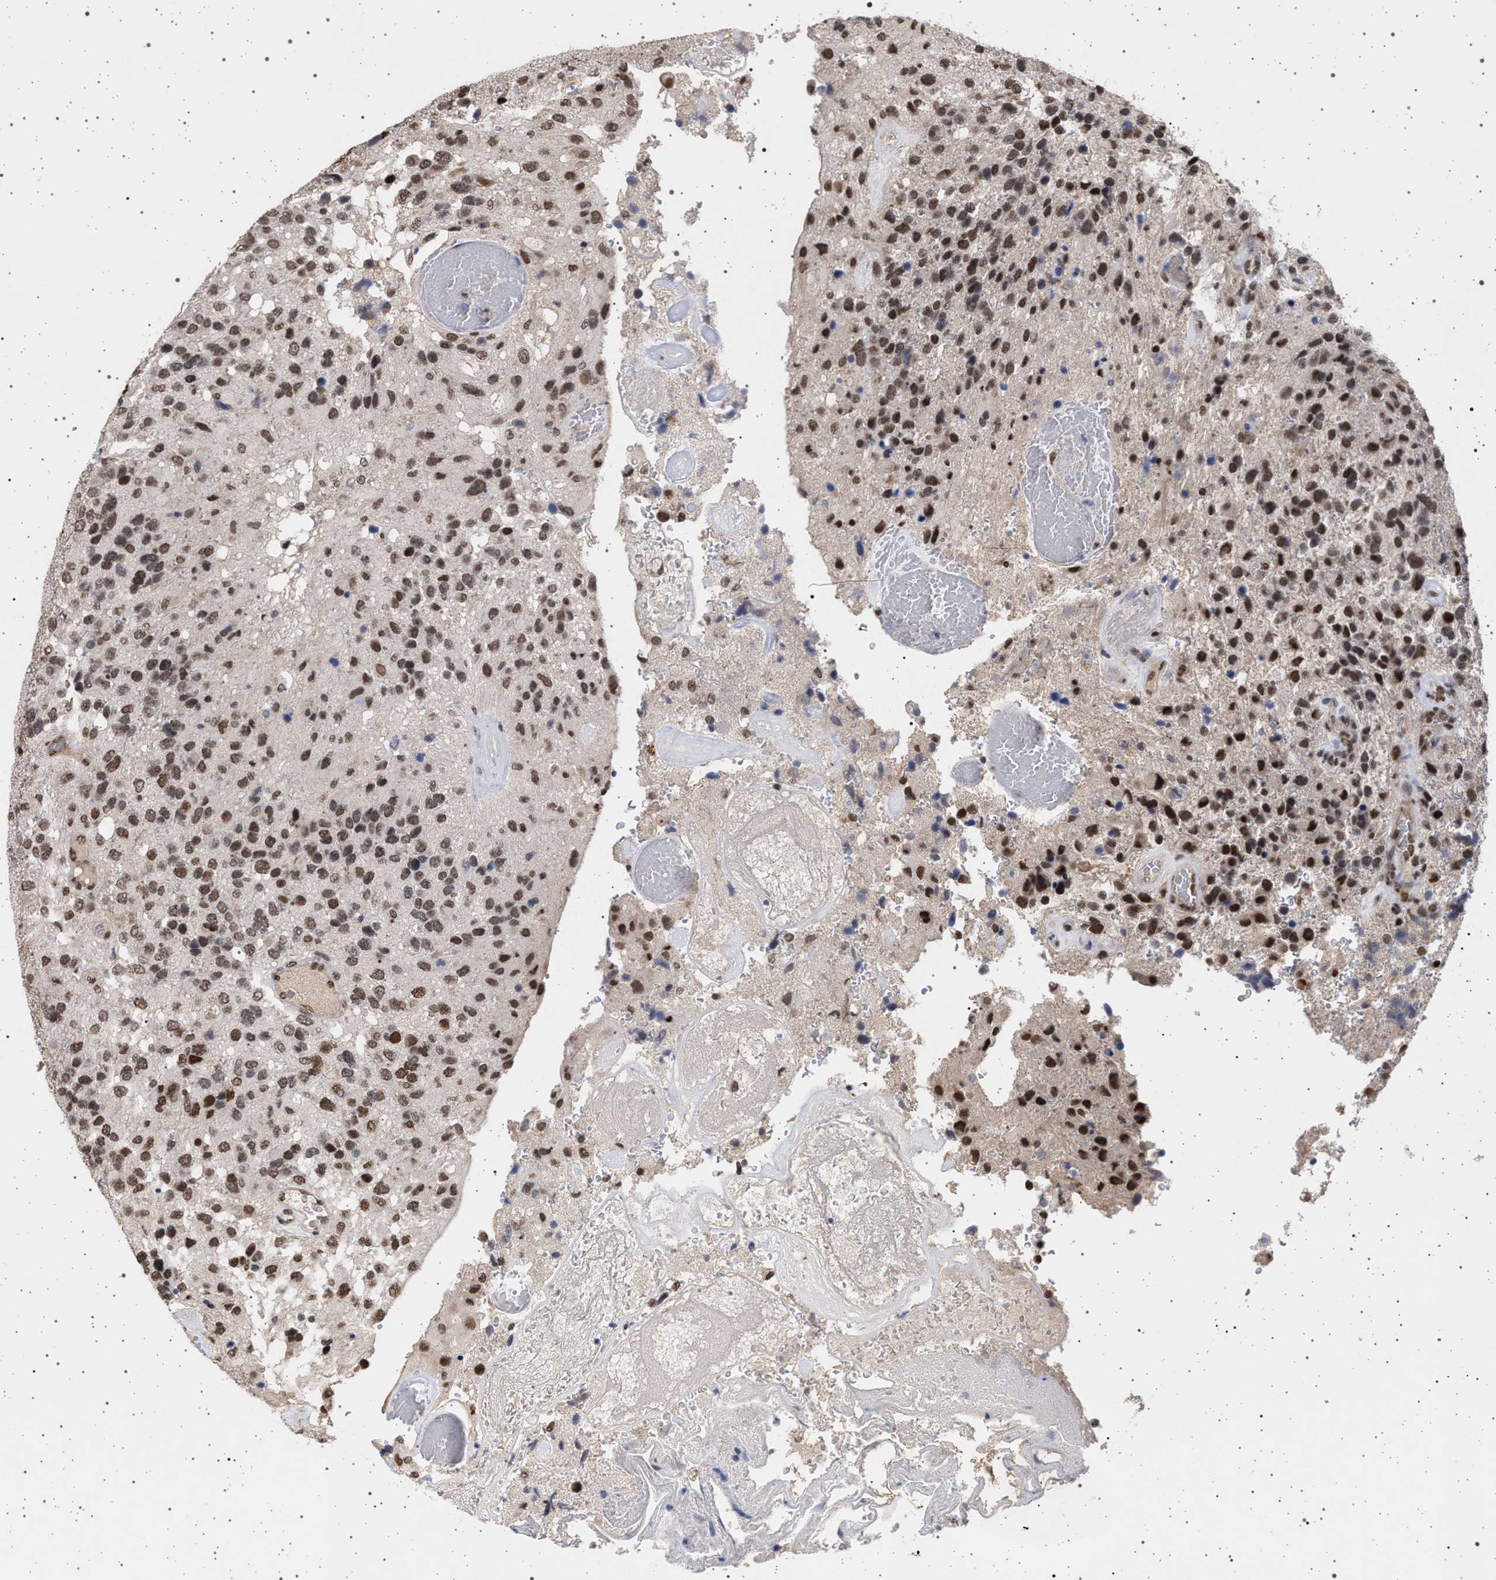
{"staining": {"intensity": "moderate", "quantity": ">75%", "location": "nuclear"}, "tissue": "glioma", "cell_type": "Tumor cells", "image_type": "cancer", "snomed": [{"axis": "morphology", "description": "Glioma, malignant, High grade"}, {"axis": "topography", "description": "Brain"}], "caption": "IHC micrograph of human glioma stained for a protein (brown), which shows medium levels of moderate nuclear staining in about >75% of tumor cells.", "gene": "PHF12", "patient": {"sex": "female", "age": 58}}